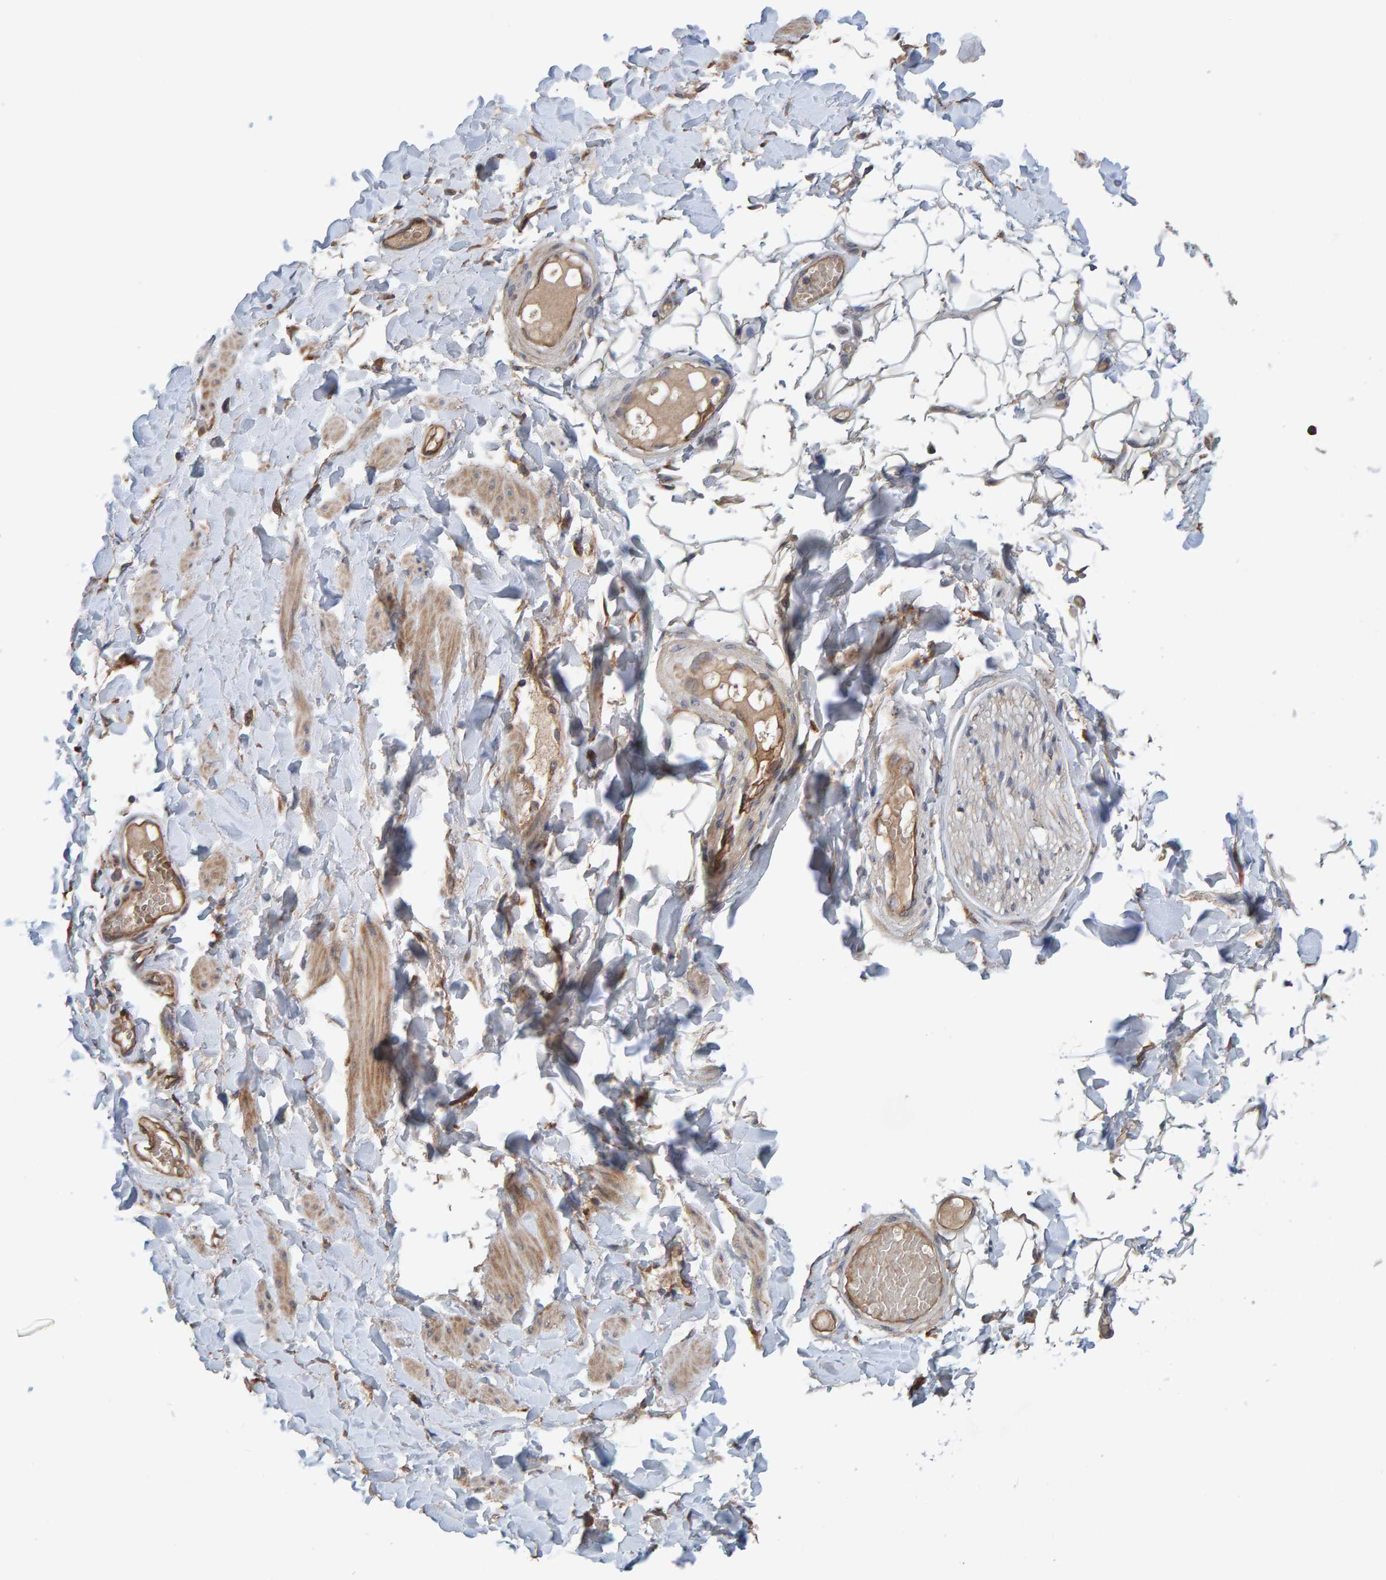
{"staining": {"intensity": "weak", "quantity": "25%-75%", "location": "cytoplasmic/membranous"}, "tissue": "adipose tissue", "cell_type": "Adipocytes", "image_type": "normal", "snomed": [{"axis": "morphology", "description": "Normal tissue, NOS"}, {"axis": "topography", "description": "Adipose tissue"}, {"axis": "topography", "description": "Vascular tissue"}, {"axis": "topography", "description": "Peripheral nerve tissue"}], "caption": "A histopathology image of human adipose tissue stained for a protein demonstrates weak cytoplasmic/membranous brown staining in adipocytes. (DAB (3,3'-diaminobenzidine) IHC with brightfield microscopy, high magnification).", "gene": "LRSAM1", "patient": {"sex": "male", "age": 25}}